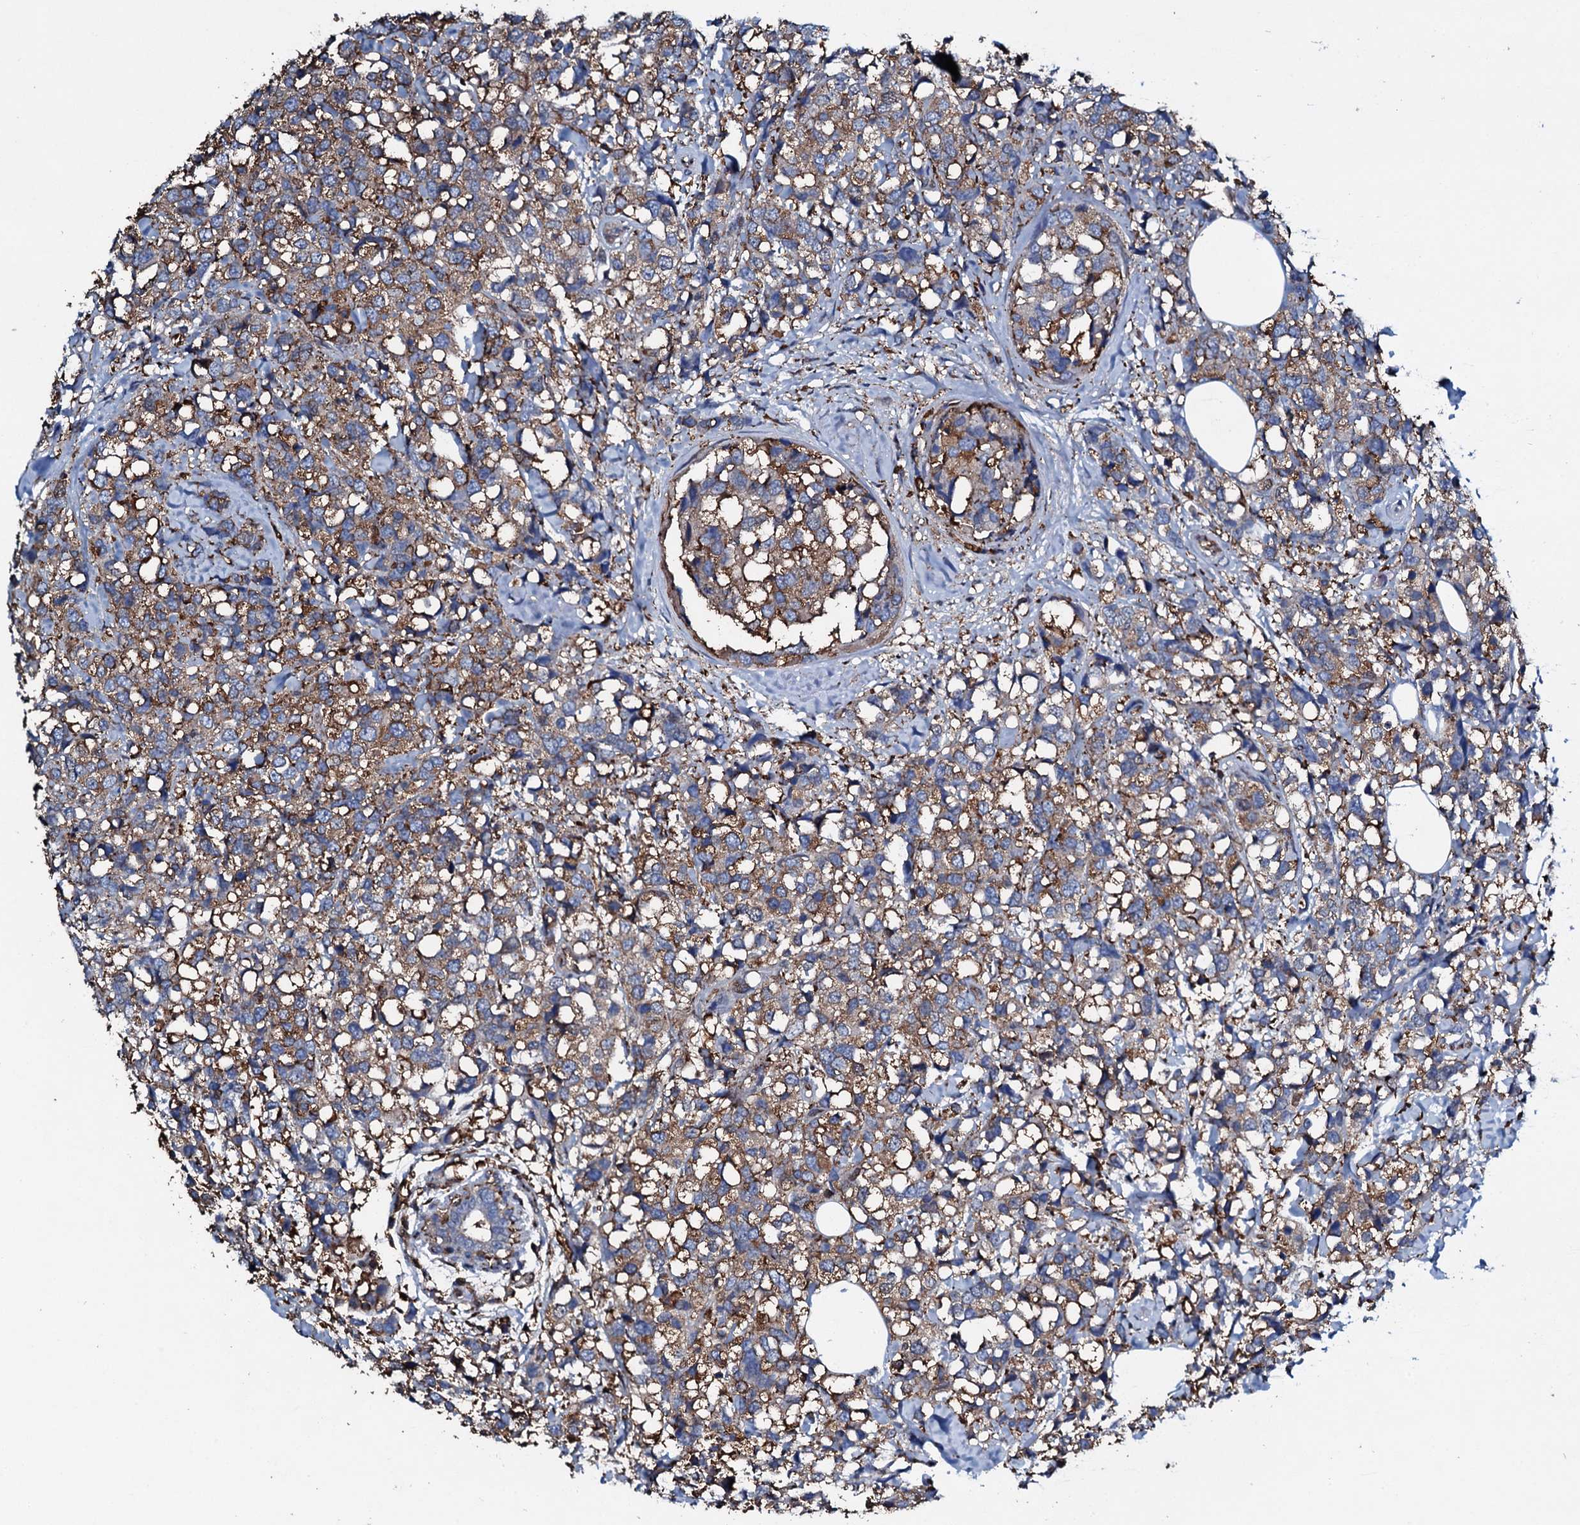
{"staining": {"intensity": "weak", "quantity": ">75%", "location": "cytoplasmic/membranous"}, "tissue": "breast cancer", "cell_type": "Tumor cells", "image_type": "cancer", "snomed": [{"axis": "morphology", "description": "Lobular carcinoma"}, {"axis": "topography", "description": "Breast"}], "caption": "Immunohistochemistry (IHC) (DAB (3,3'-diaminobenzidine)) staining of breast cancer demonstrates weak cytoplasmic/membranous protein staining in about >75% of tumor cells.", "gene": "MS4A4E", "patient": {"sex": "female", "age": 59}}